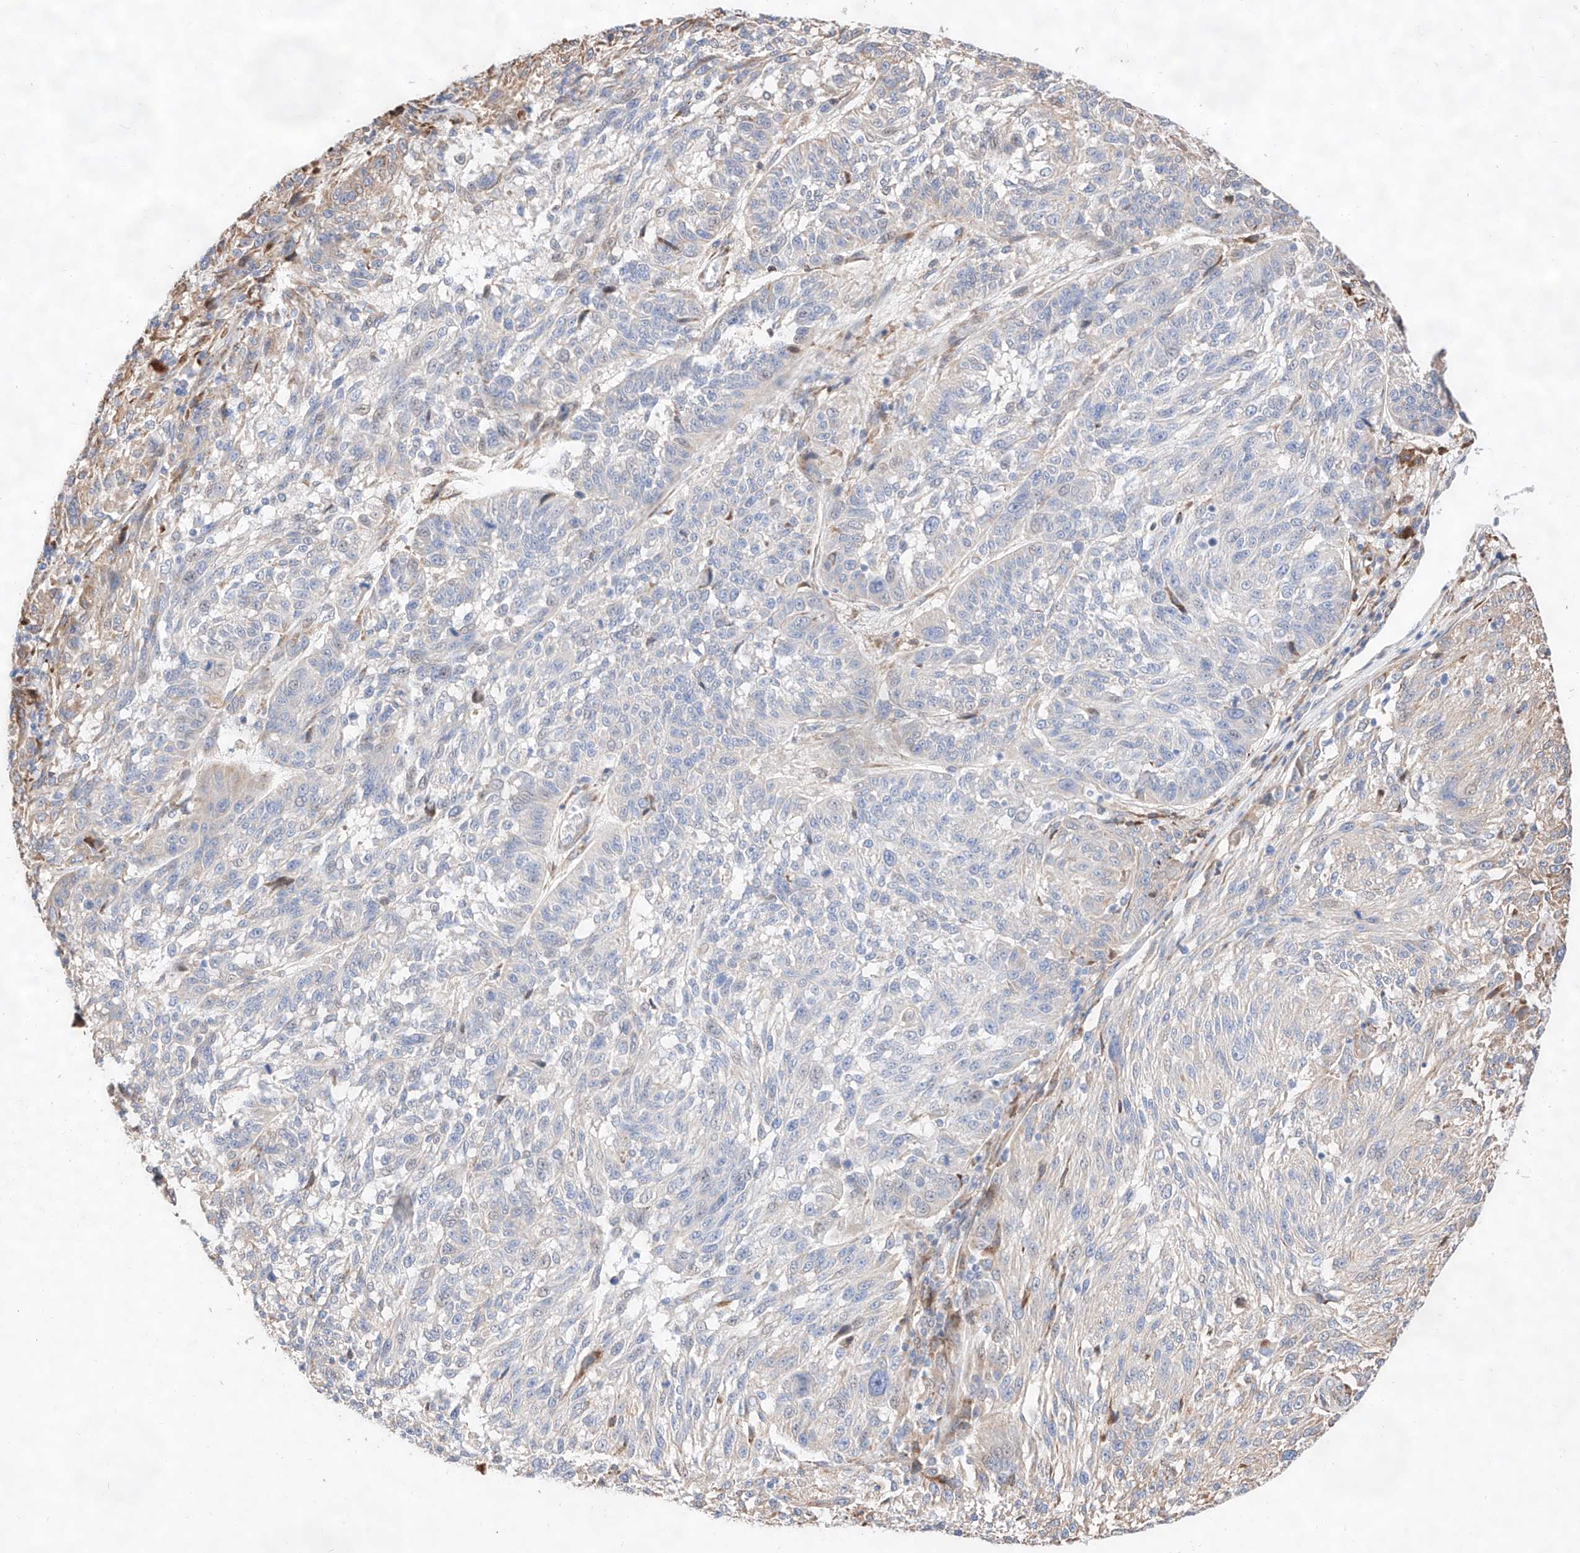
{"staining": {"intensity": "negative", "quantity": "none", "location": "none"}, "tissue": "melanoma", "cell_type": "Tumor cells", "image_type": "cancer", "snomed": [{"axis": "morphology", "description": "Malignant melanoma, NOS"}, {"axis": "topography", "description": "Skin"}], "caption": "An image of melanoma stained for a protein reveals no brown staining in tumor cells.", "gene": "ATP9B", "patient": {"sex": "male", "age": 53}}